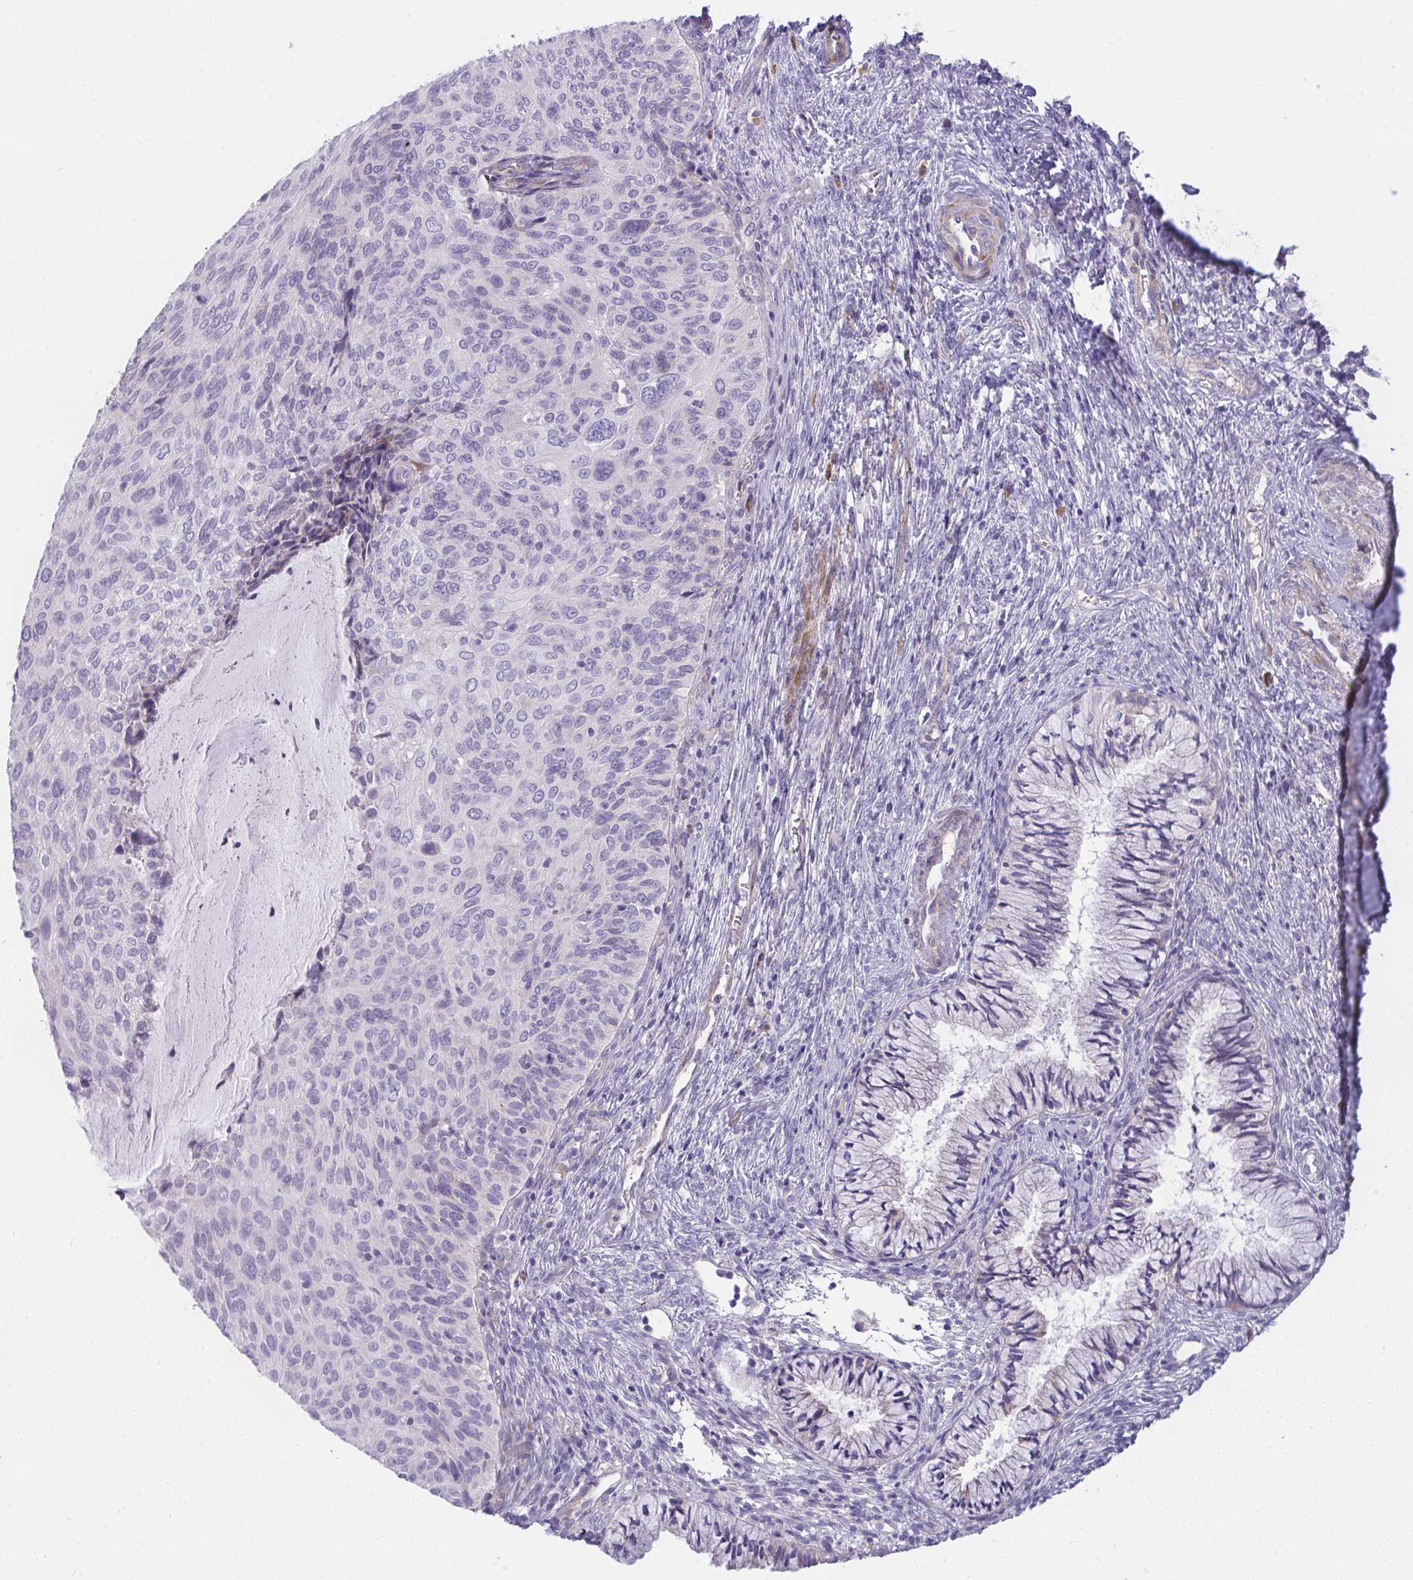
{"staining": {"intensity": "negative", "quantity": "none", "location": "none"}, "tissue": "cervical cancer", "cell_type": "Tumor cells", "image_type": "cancer", "snomed": [{"axis": "morphology", "description": "Squamous cell carcinoma, NOS"}, {"axis": "topography", "description": "Cervix"}], "caption": "This is an IHC photomicrograph of squamous cell carcinoma (cervical). There is no staining in tumor cells.", "gene": "PIGZ", "patient": {"sex": "female", "age": 49}}